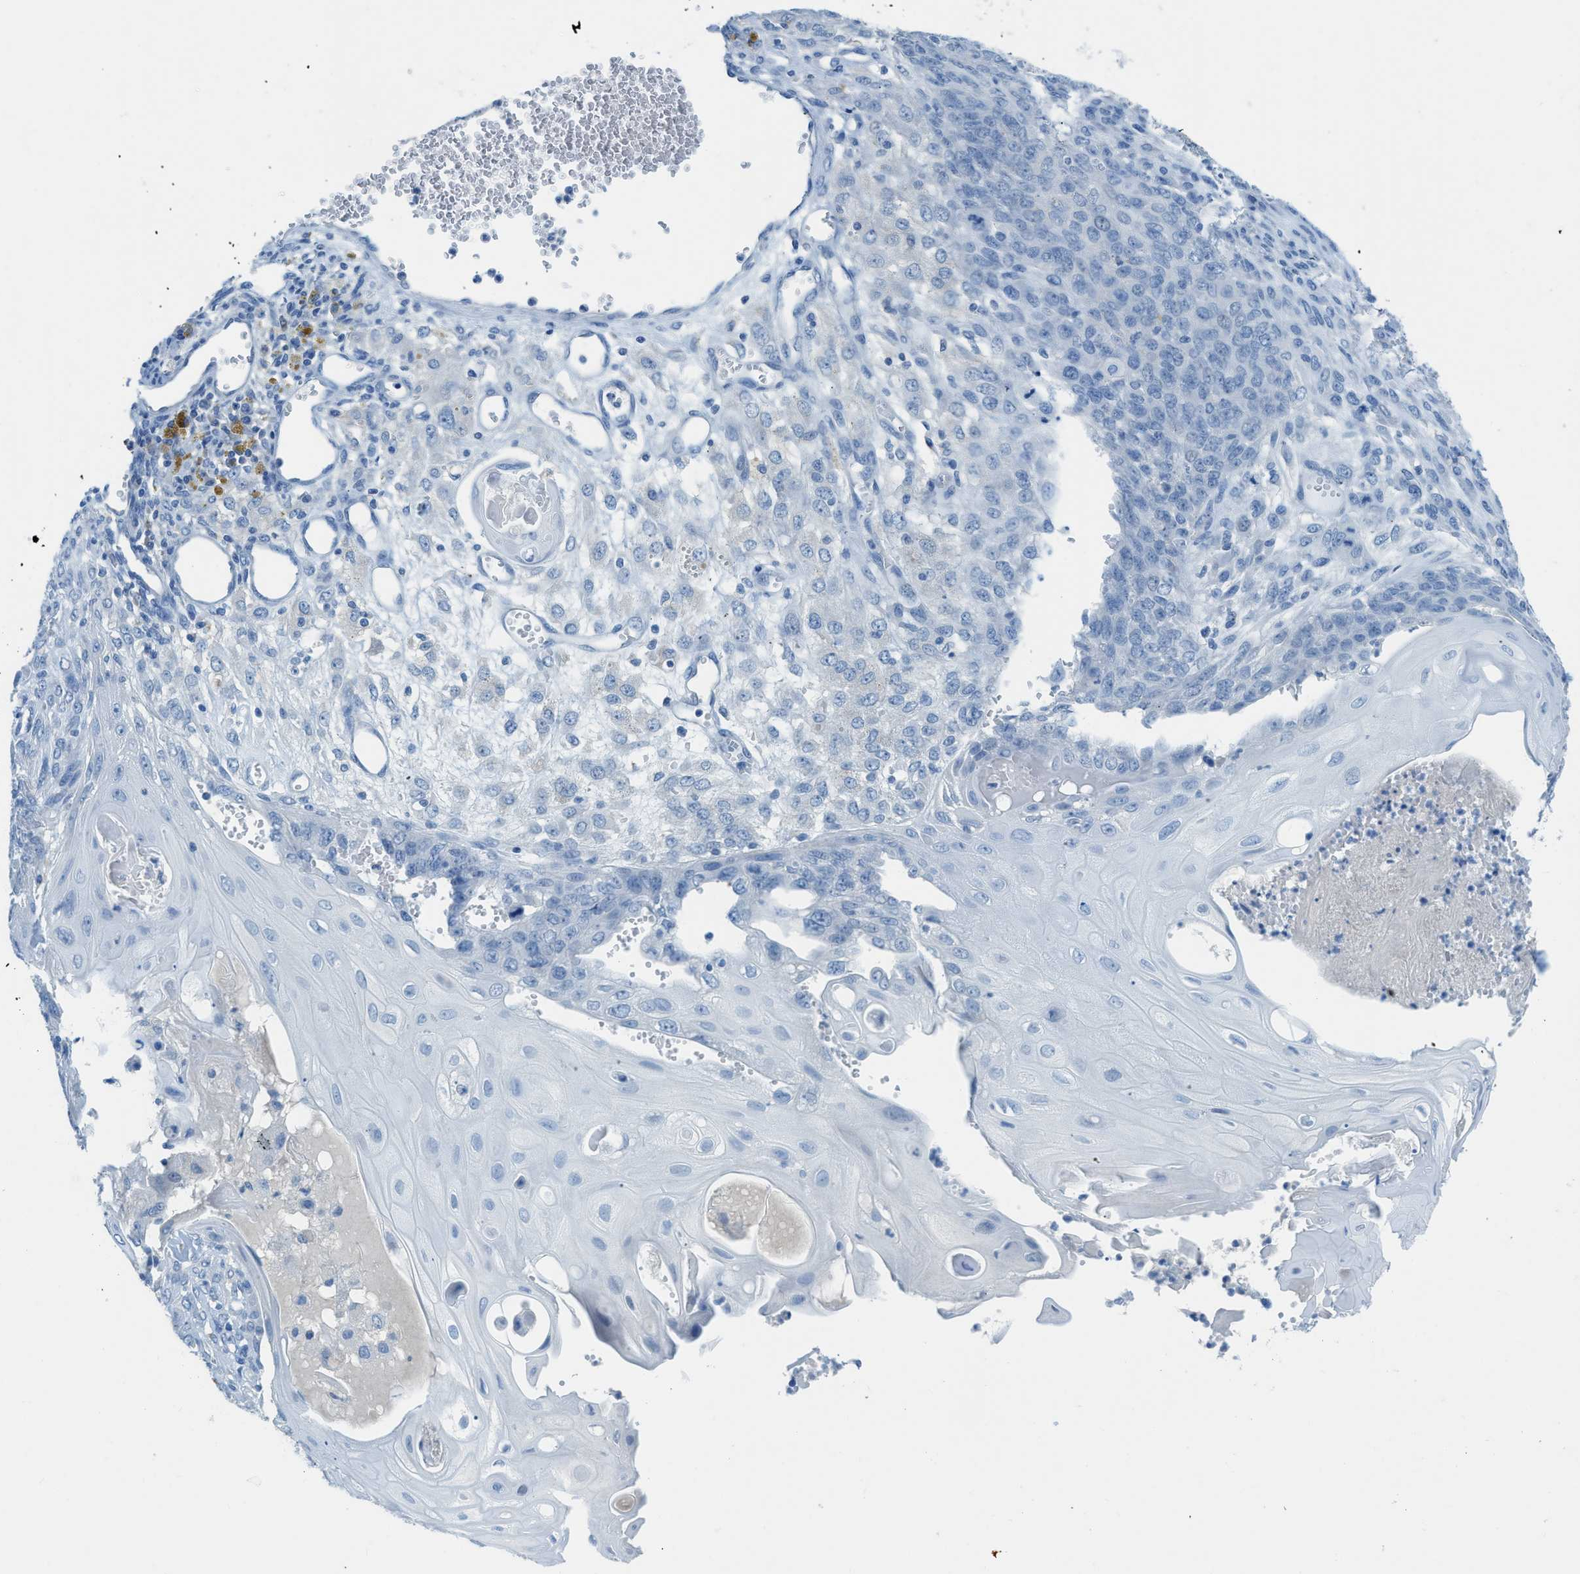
{"staining": {"intensity": "negative", "quantity": "none", "location": "none"}, "tissue": "endometrial cancer", "cell_type": "Tumor cells", "image_type": "cancer", "snomed": [{"axis": "morphology", "description": "Adenocarcinoma, NOS"}, {"axis": "topography", "description": "Endometrium"}], "caption": "The image displays no significant positivity in tumor cells of endometrial adenocarcinoma.", "gene": "ACAN", "patient": {"sex": "female", "age": 32}}